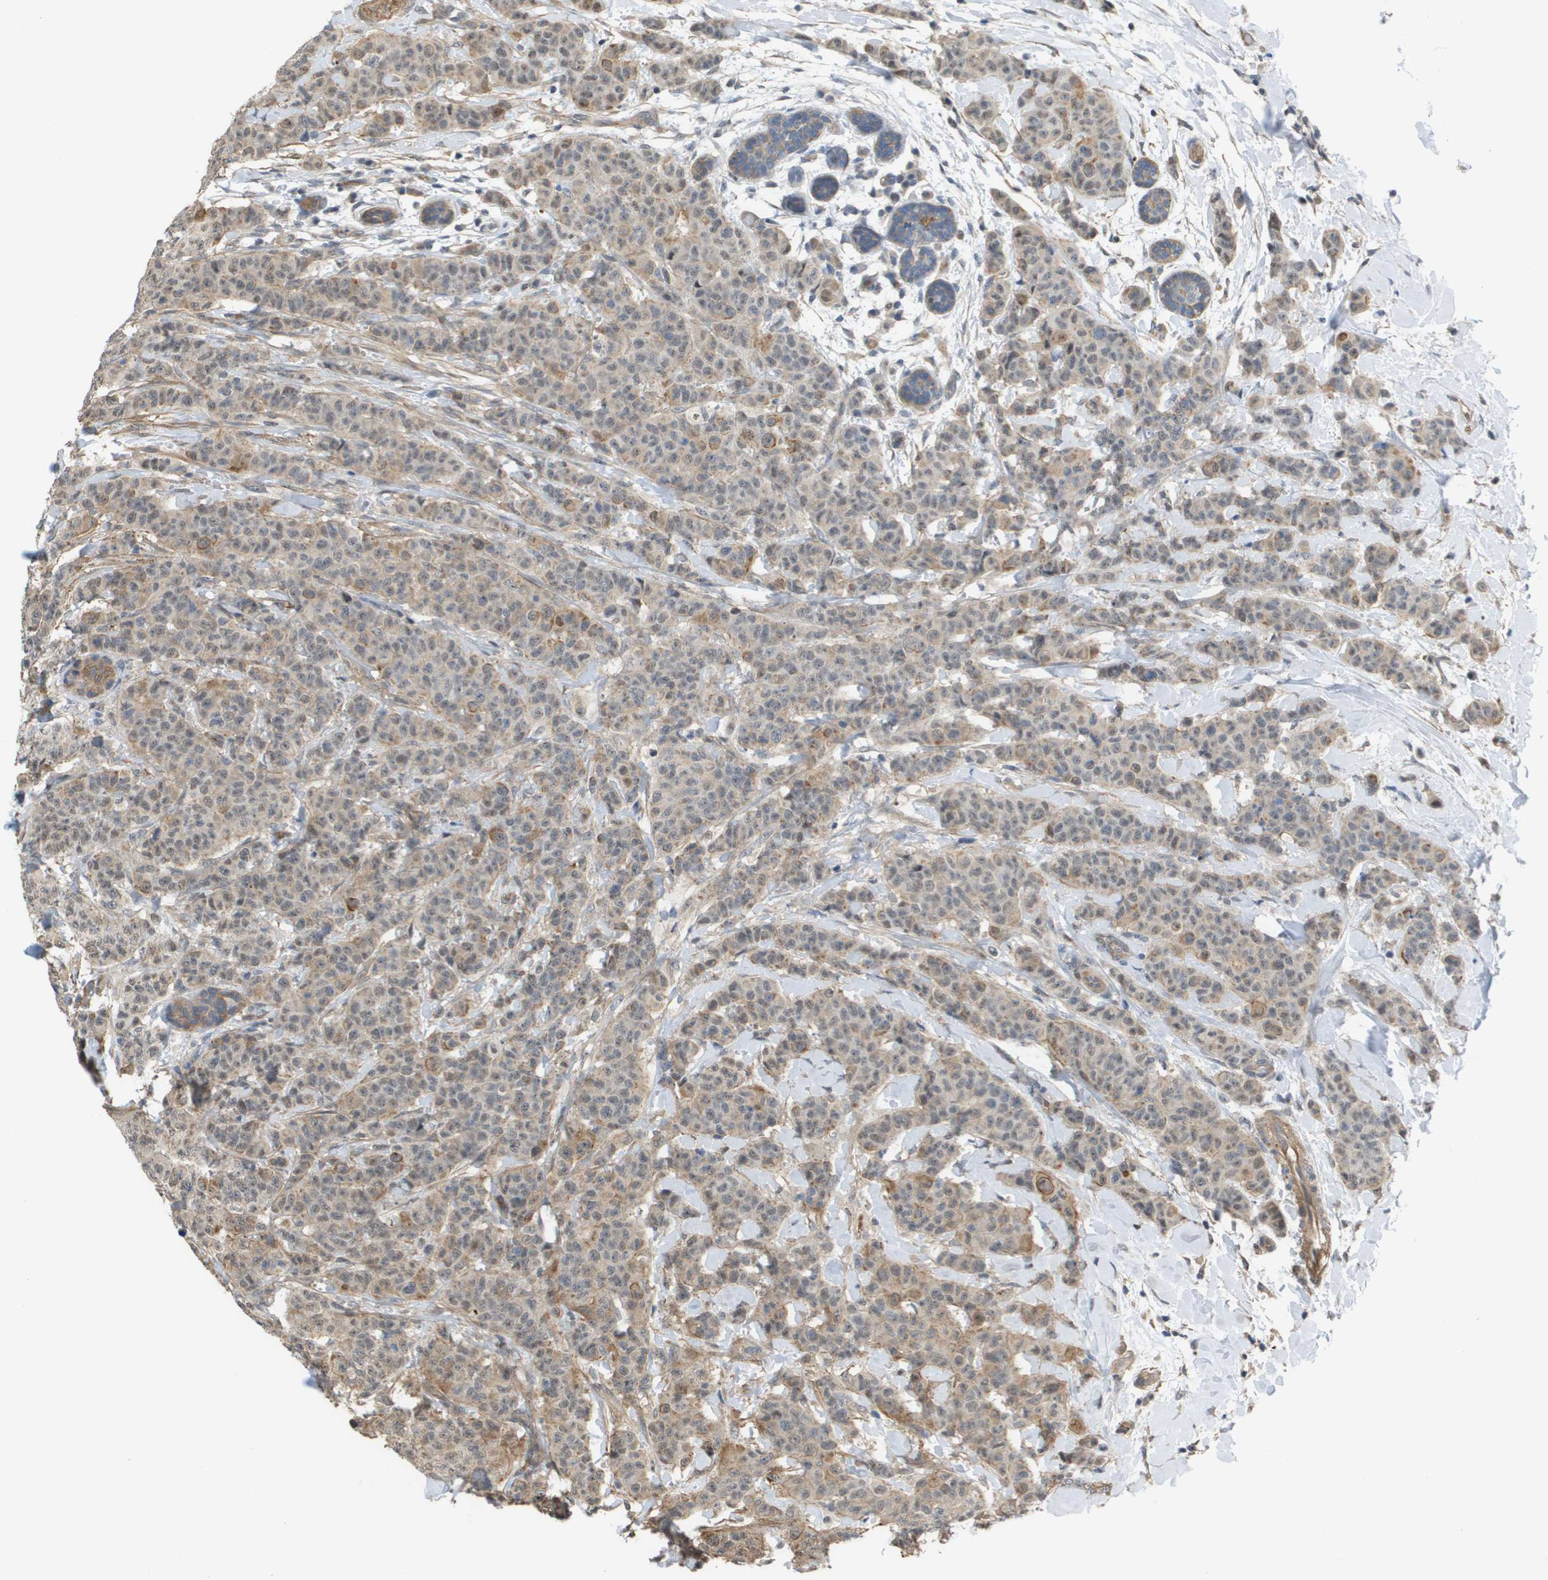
{"staining": {"intensity": "weak", "quantity": ">75%", "location": "cytoplasmic/membranous"}, "tissue": "breast cancer", "cell_type": "Tumor cells", "image_type": "cancer", "snomed": [{"axis": "morphology", "description": "Normal tissue, NOS"}, {"axis": "morphology", "description": "Duct carcinoma"}, {"axis": "topography", "description": "Breast"}], "caption": "High-power microscopy captured an immunohistochemistry micrograph of breast infiltrating ductal carcinoma, revealing weak cytoplasmic/membranous positivity in approximately >75% of tumor cells. (DAB IHC, brown staining for protein, blue staining for nuclei).", "gene": "RNF112", "patient": {"sex": "female", "age": 40}}